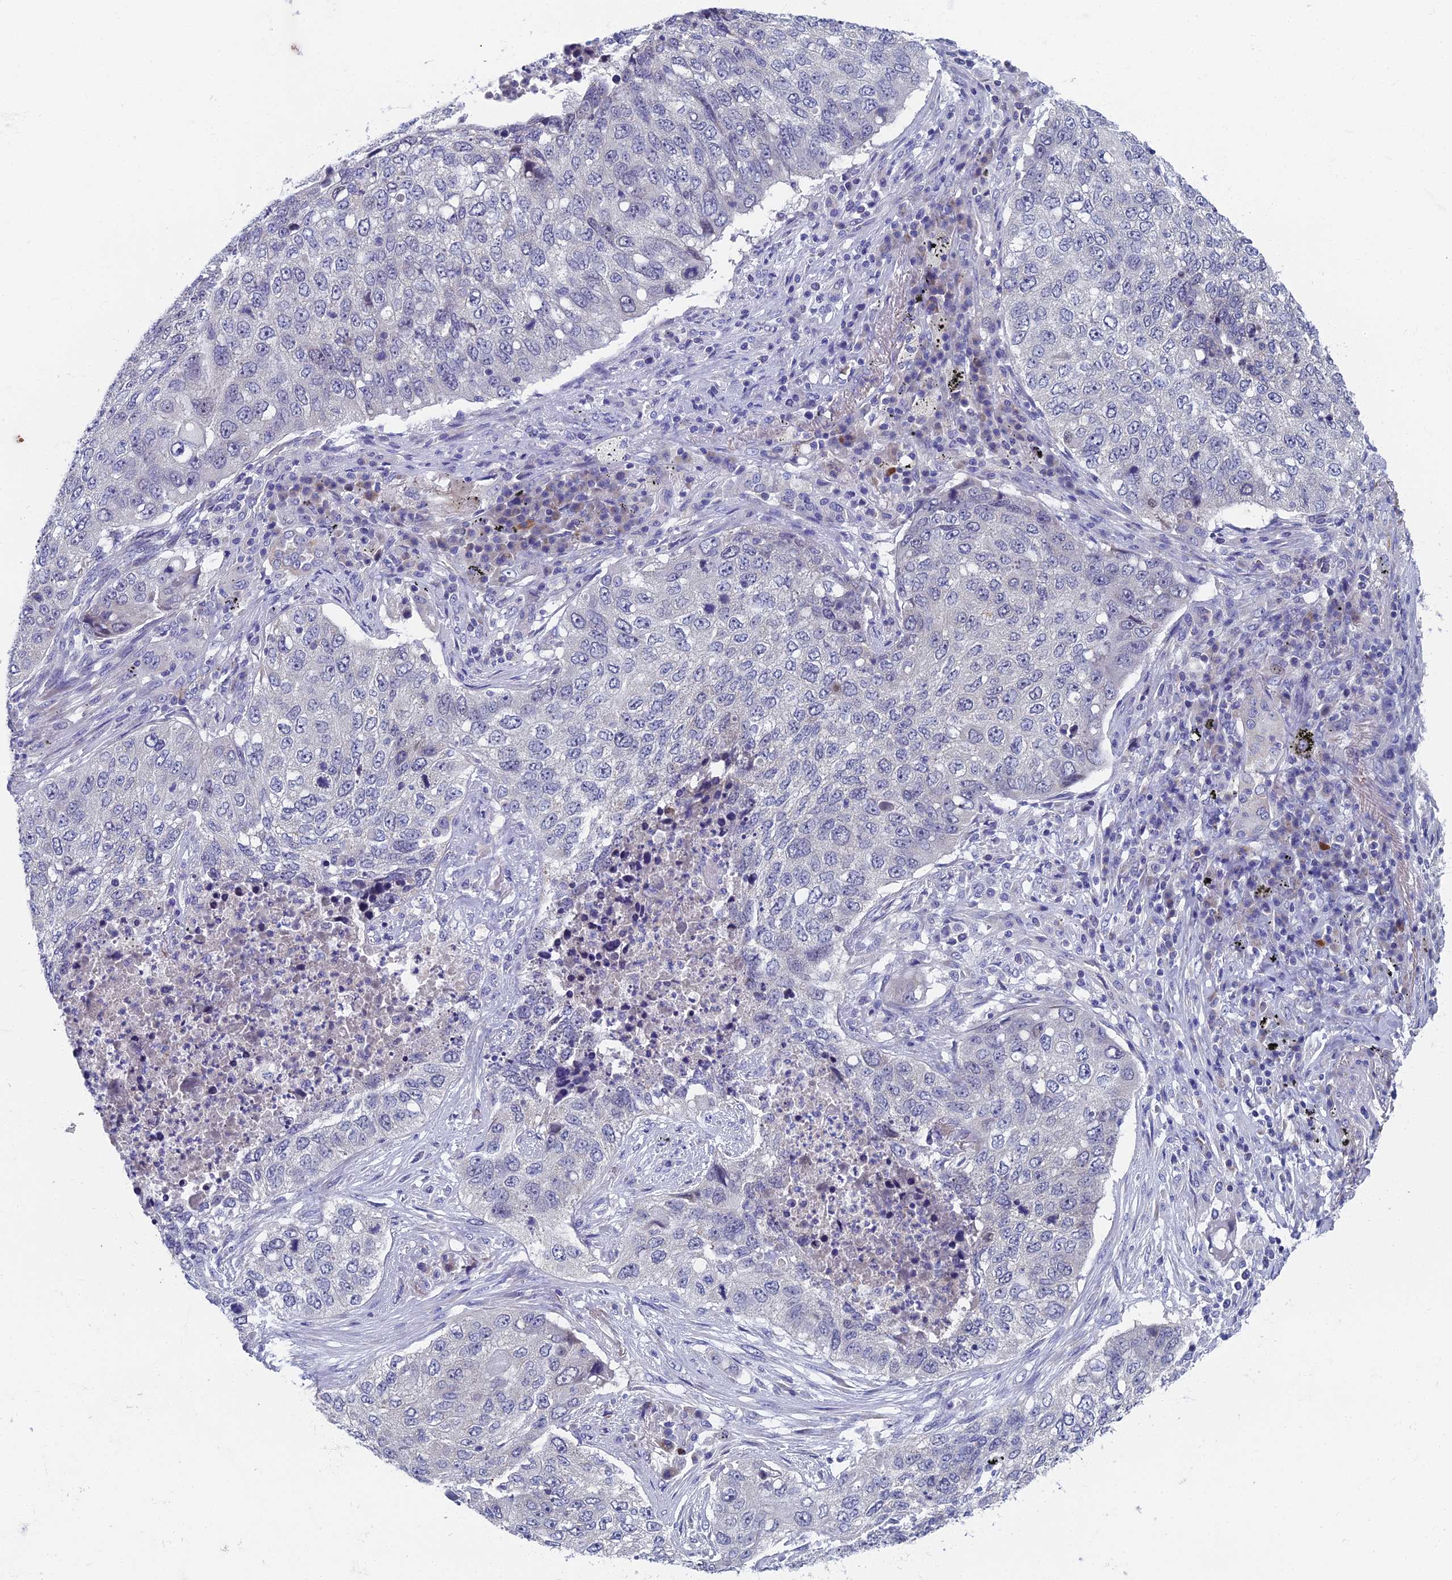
{"staining": {"intensity": "negative", "quantity": "none", "location": "none"}, "tissue": "lung cancer", "cell_type": "Tumor cells", "image_type": "cancer", "snomed": [{"axis": "morphology", "description": "Squamous cell carcinoma, NOS"}, {"axis": "topography", "description": "Lung"}], "caption": "This is an IHC micrograph of lung cancer (squamous cell carcinoma). There is no staining in tumor cells.", "gene": "SPIN4", "patient": {"sex": "female", "age": 63}}